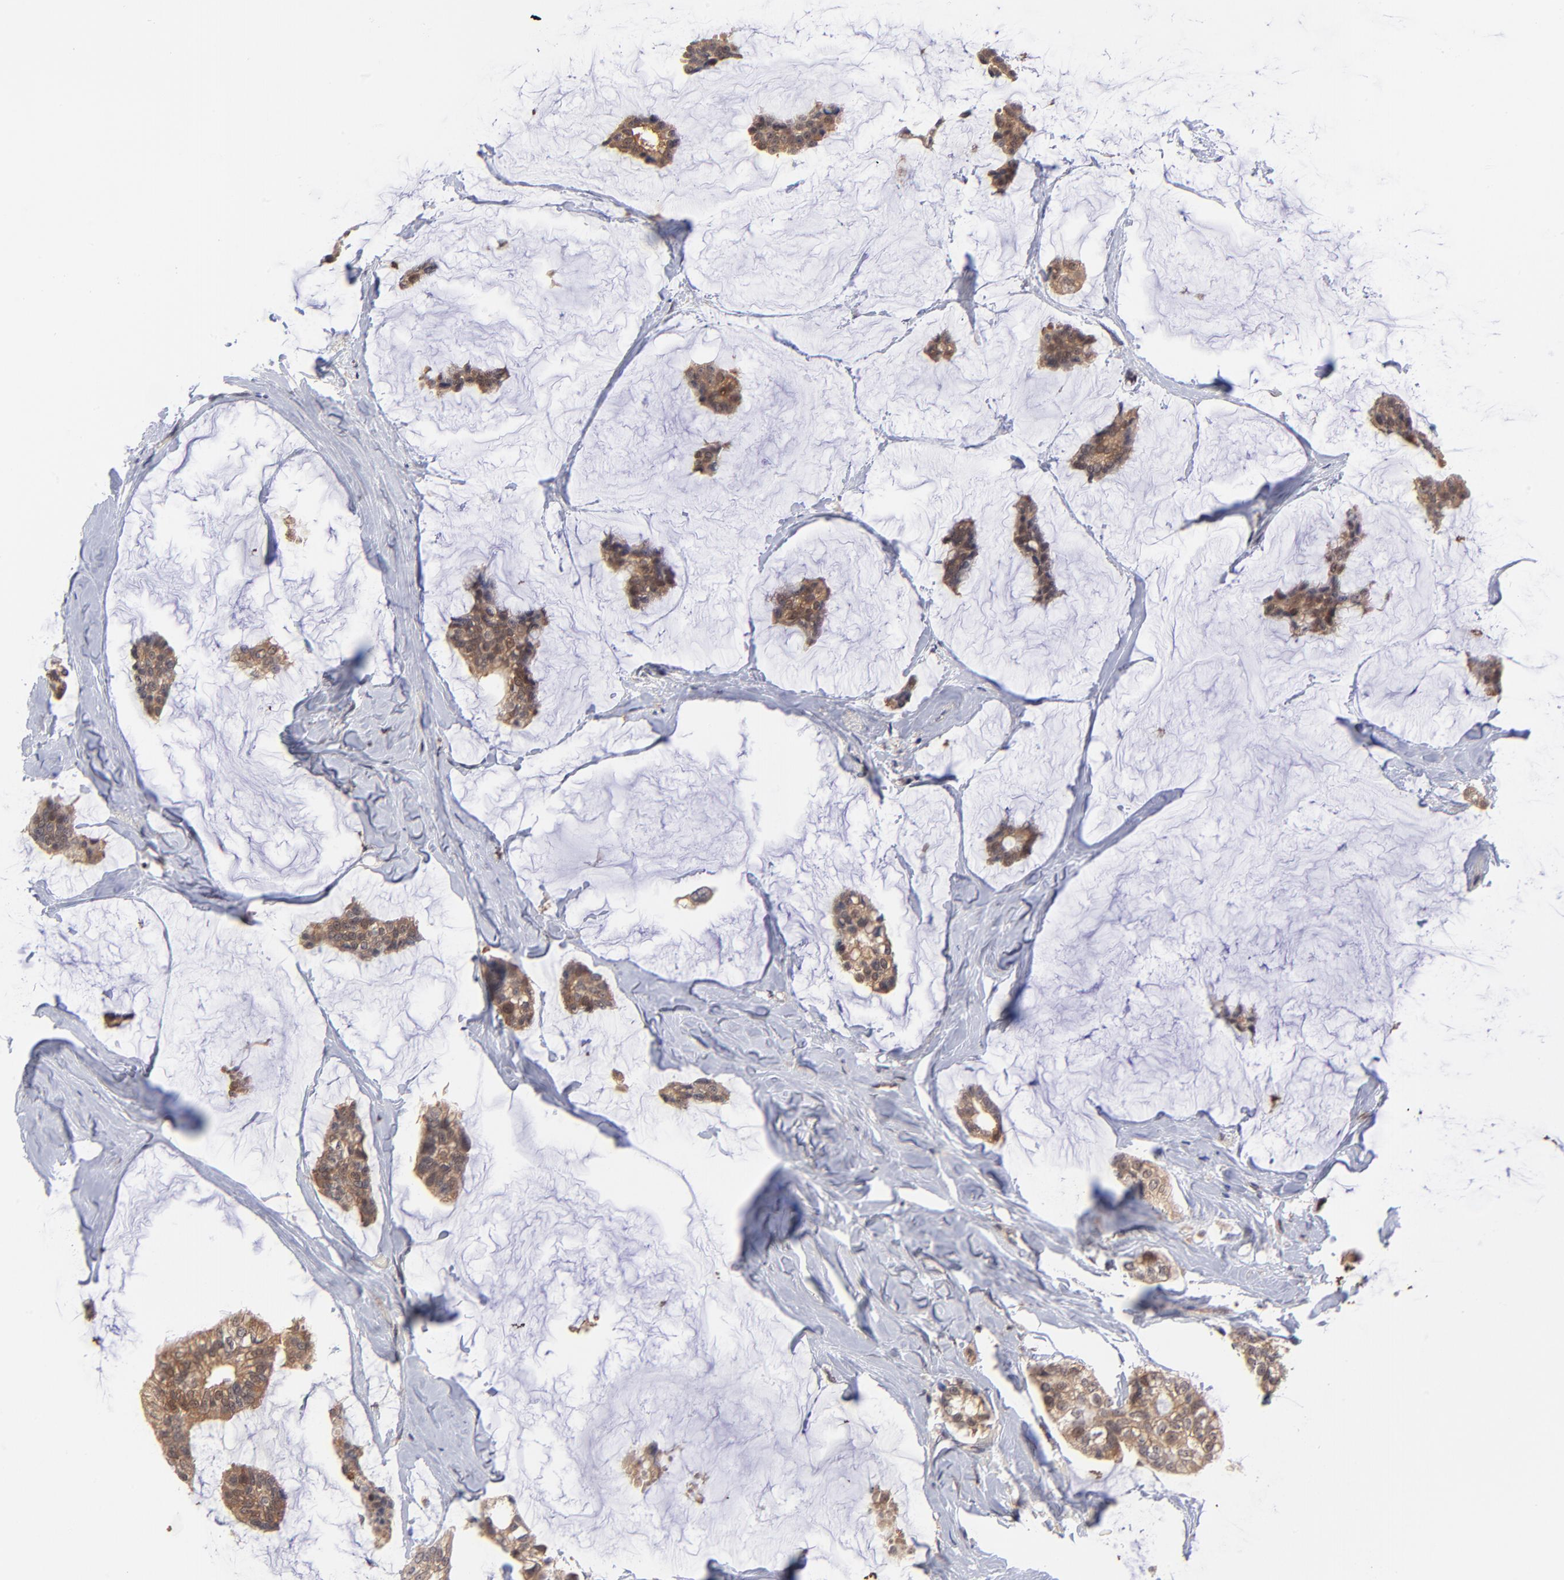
{"staining": {"intensity": "strong", "quantity": ">75%", "location": "cytoplasmic/membranous"}, "tissue": "breast cancer", "cell_type": "Tumor cells", "image_type": "cancer", "snomed": [{"axis": "morphology", "description": "Duct carcinoma"}, {"axis": "topography", "description": "Breast"}], "caption": "This is an image of immunohistochemistry (IHC) staining of breast cancer, which shows strong expression in the cytoplasmic/membranous of tumor cells.", "gene": "UBE2E3", "patient": {"sex": "female", "age": 93}}